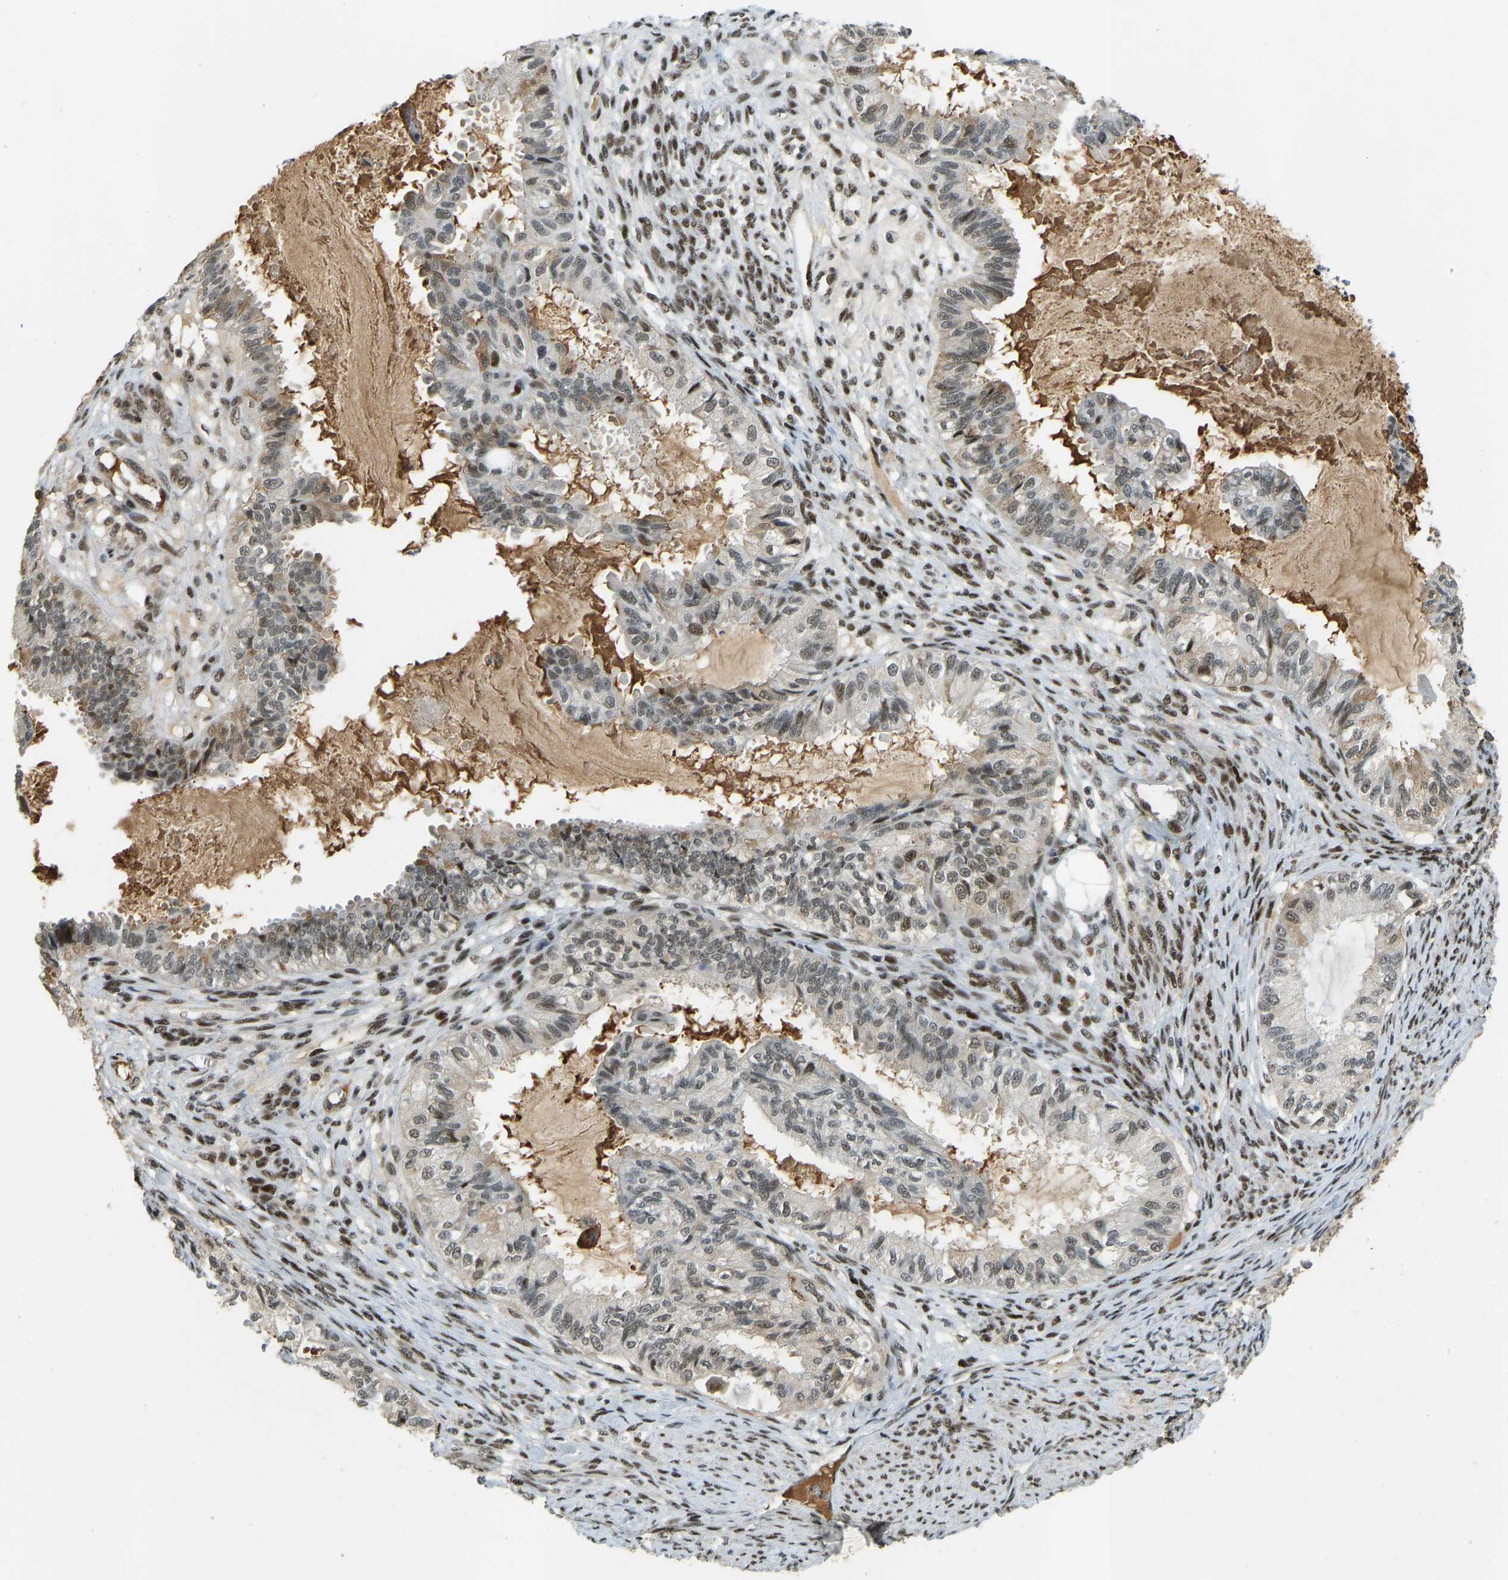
{"staining": {"intensity": "weak", "quantity": "25%-75%", "location": "cytoplasmic/membranous,nuclear"}, "tissue": "cervical cancer", "cell_type": "Tumor cells", "image_type": "cancer", "snomed": [{"axis": "morphology", "description": "Normal tissue, NOS"}, {"axis": "morphology", "description": "Adenocarcinoma, NOS"}, {"axis": "topography", "description": "Cervix"}, {"axis": "topography", "description": "Endometrium"}], "caption": "Immunohistochemical staining of cervical cancer (adenocarcinoma) displays low levels of weak cytoplasmic/membranous and nuclear staining in about 25%-75% of tumor cells. Nuclei are stained in blue.", "gene": "FOXK1", "patient": {"sex": "female", "age": 86}}